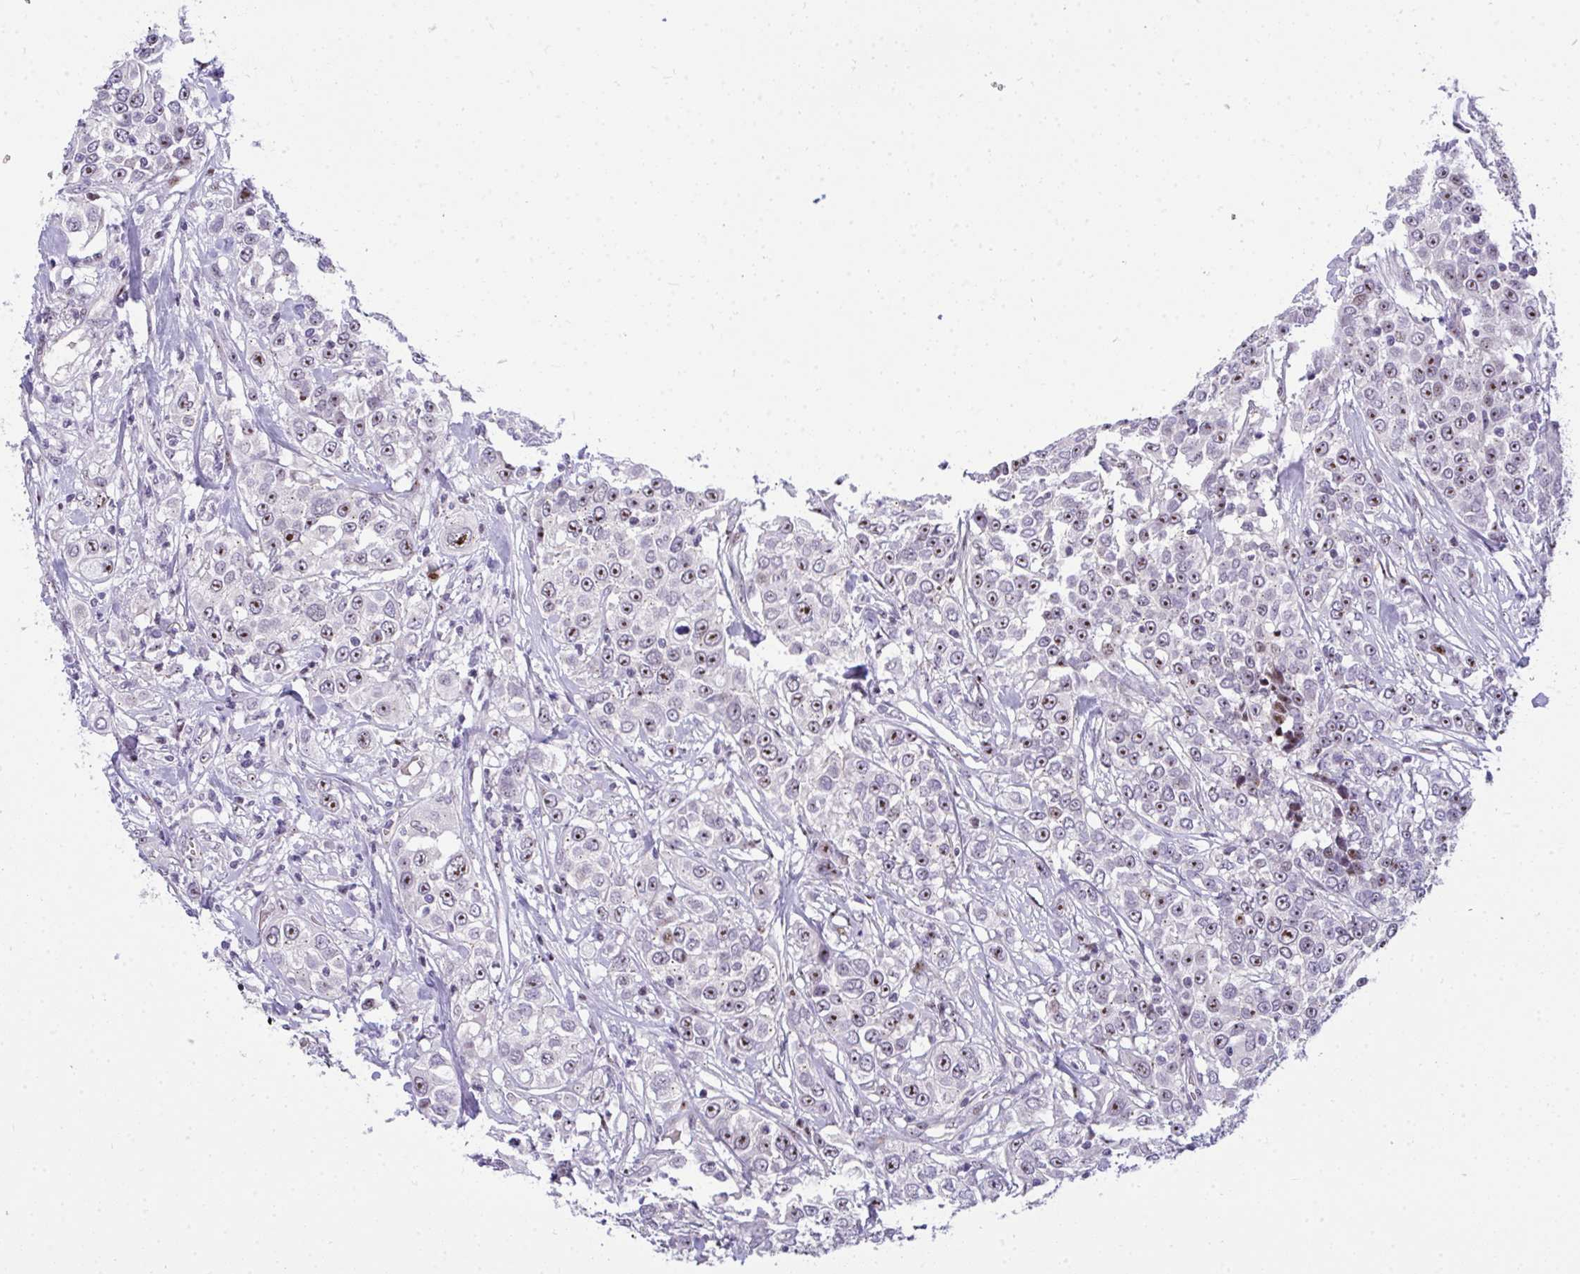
{"staining": {"intensity": "moderate", "quantity": "25%-75%", "location": "nuclear"}, "tissue": "urothelial cancer", "cell_type": "Tumor cells", "image_type": "cancer", "snomed": [{"axis": "morphology", "description": "Urothelial carcinoma, High grade"}, {"axis": "topography", "description": "Urinary bladder"}], "caption": "A medium amount of moderate nuclear expression is present in about 25%-75% of tumor cells in urothelial carcinoma (high-grade) tissue.", "gene": "PLPPR3", "patient": {"sex": "female", "age": 80}}